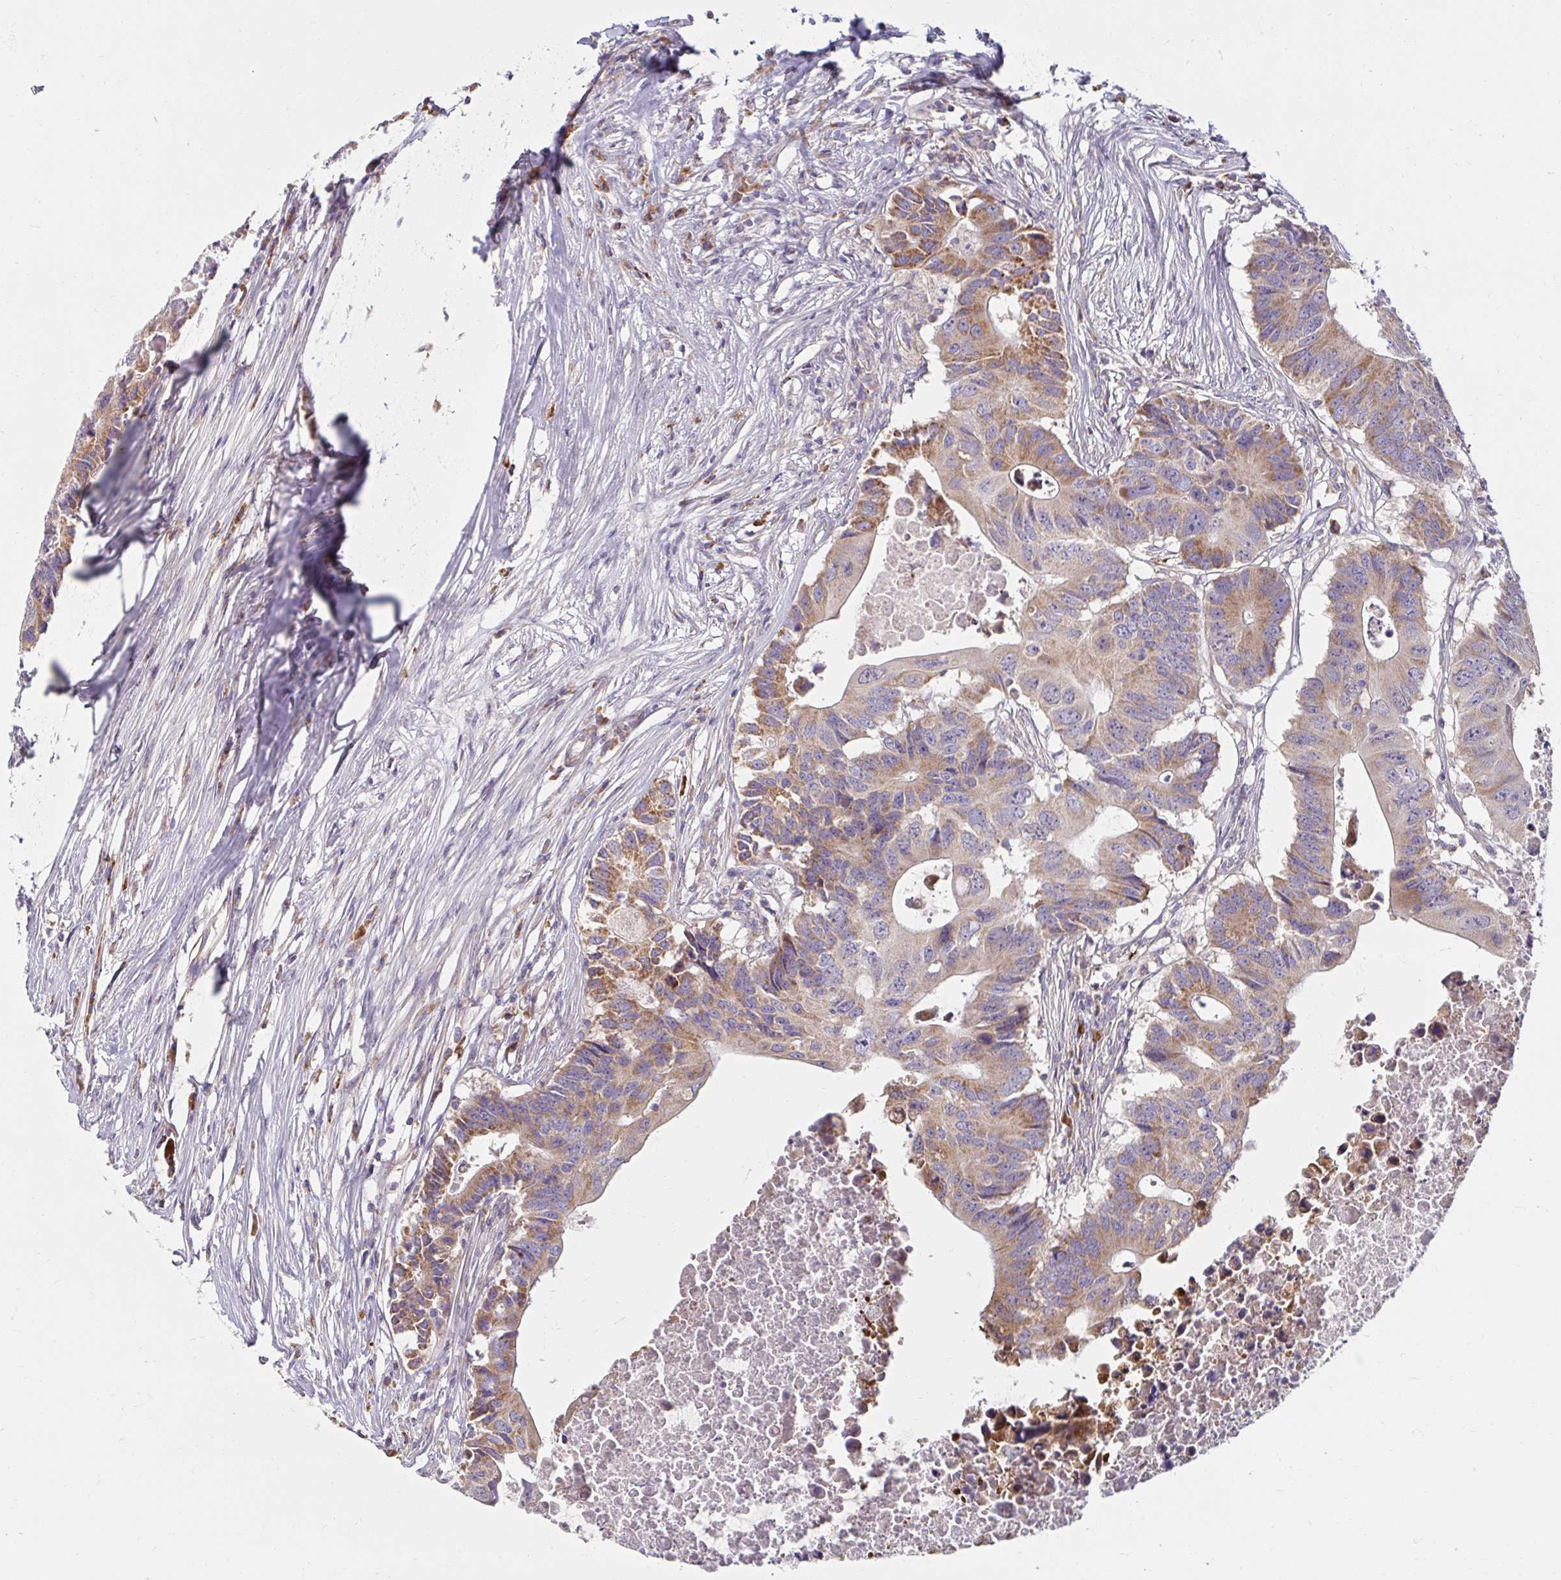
{"staining": {"intensity": "moderate", "quantity": "25%-75%", "location": "cytoplasmic/membranous"}, "tissue": "colorectal cancer", "cell_type": "Tumor cells", "image_type": "cancer", "snomed": [{"axis": "morphology", "description": "Adenocarcinoma, NOS"}, {"axis": "topography", "description": "Colon"}], "caption": "Moderate cytoplasmic/membranous protein positivity is identified in about 25%-75% of tumor cells in colorectal adenocarcinoma.", "gene": "SKP2", "patient": {"sex": "male", "age": 71}}